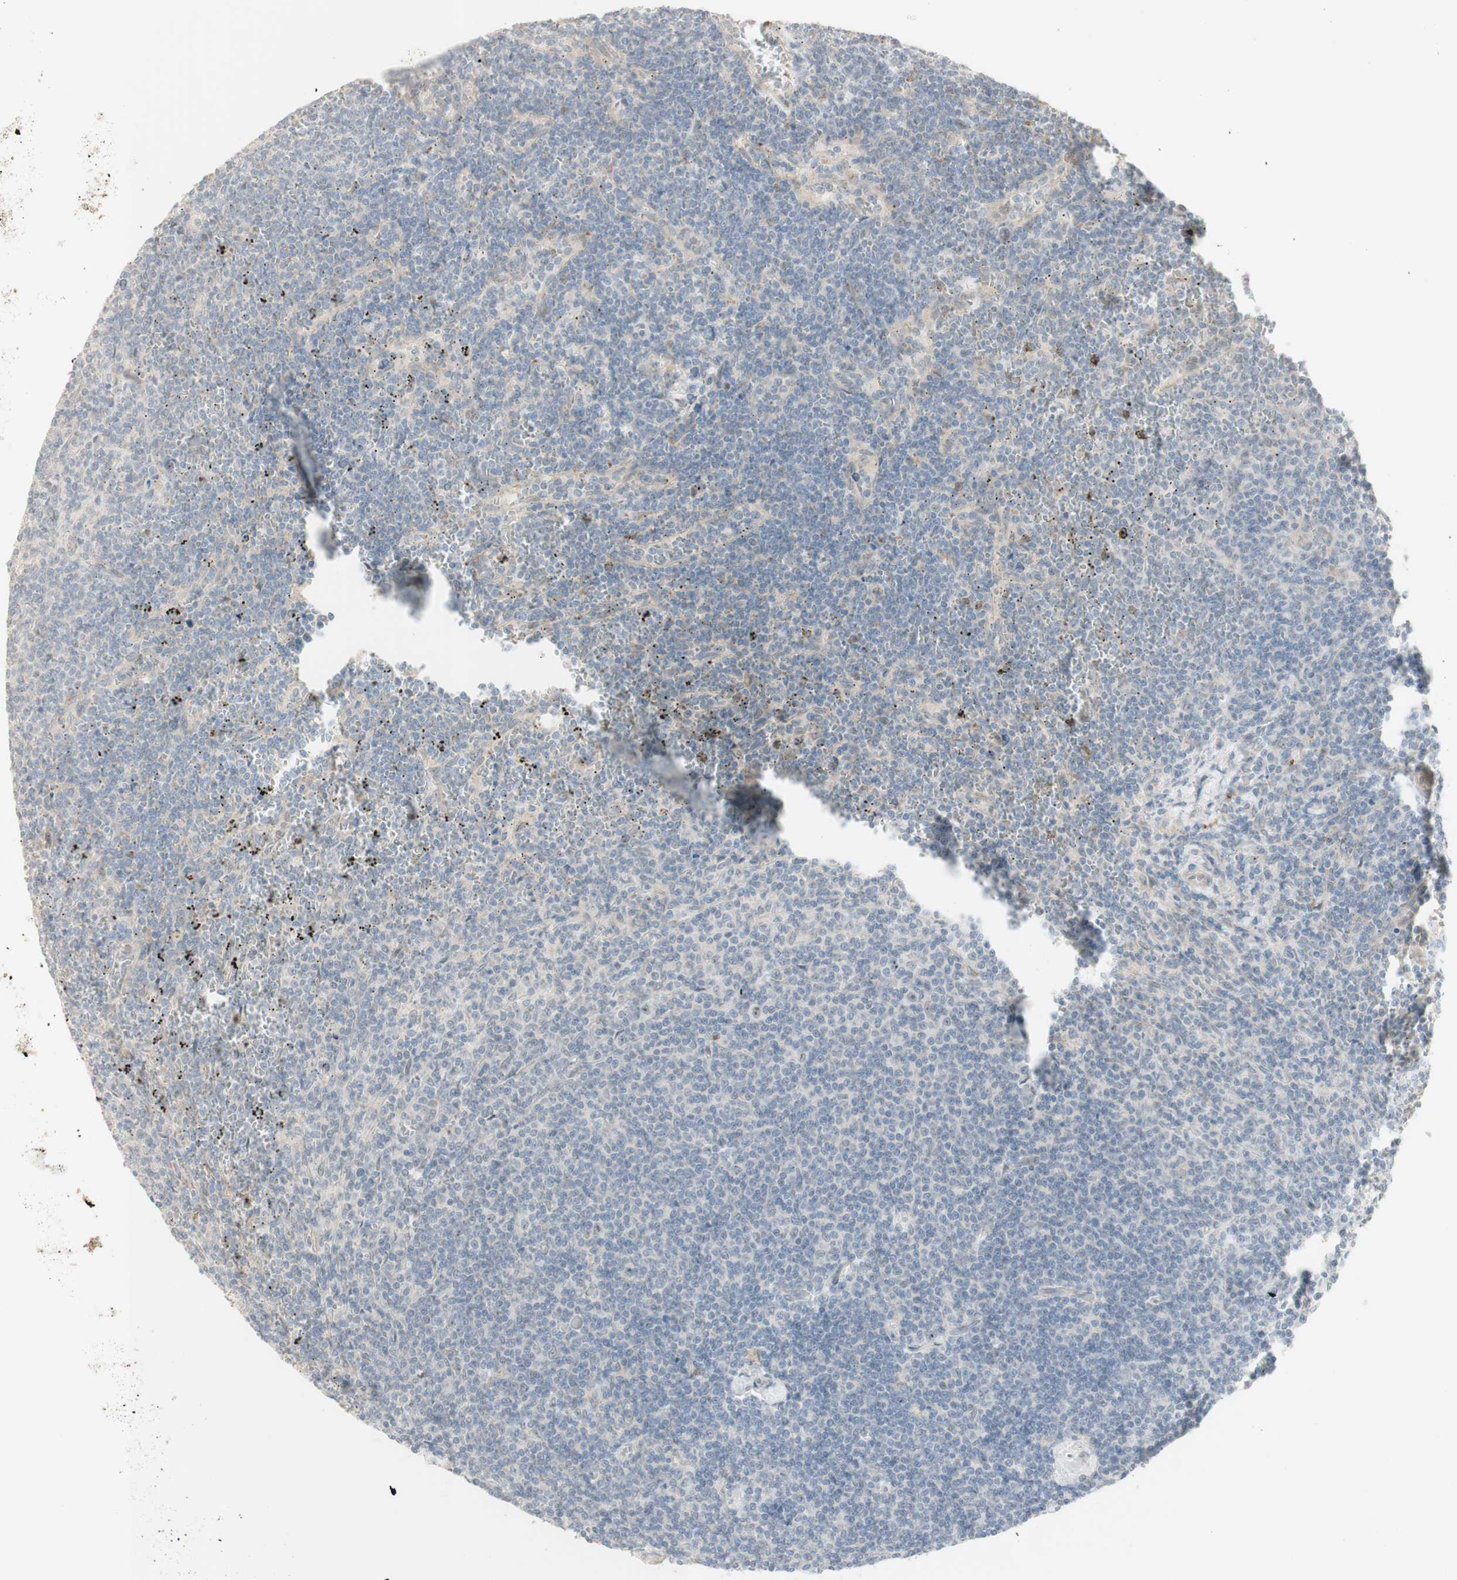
{"staining": {"intensity": "negative", "quantity": "none", "location": "none"}, "tissue": "lymphoma", "cell_type": "Tumor cells", "image_type": "cancer", "snomed": [{"axis": "morphology", "description": "Malignant lymphoma, non-Hodgkin's type, Low grade"}, {"axis": "topography", "description": "Spleen"}], "caption": "Low-grade malignant lymphoma, non-Hodgkin's type stained for a protein using immunohistochemistry reveals no staining tumor cells.", "gene": "PLCD4", "patient": {"sex": "female", "age": 50}}